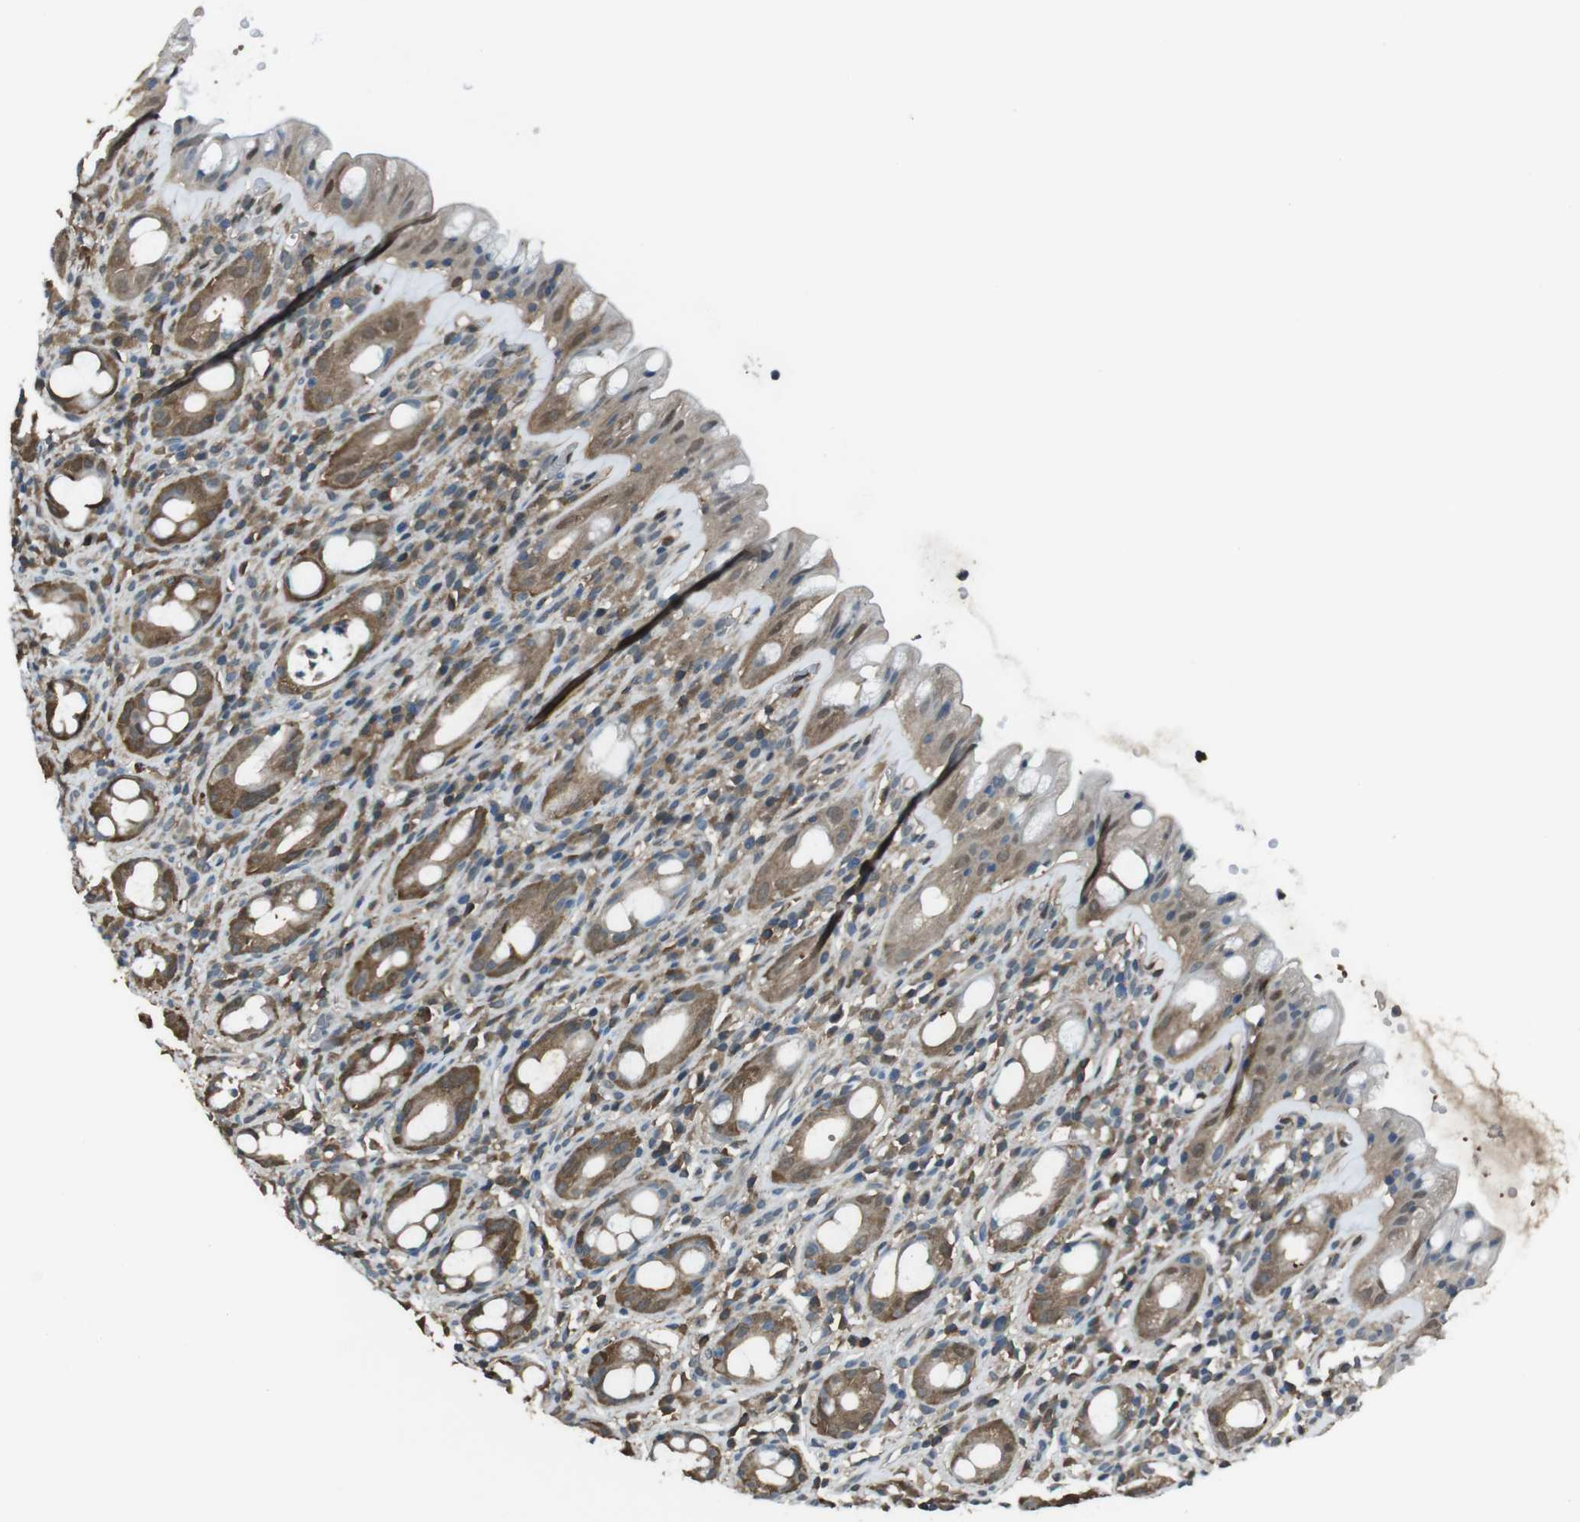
{"staining": {"intensity": "moderate", "quantity": ">75%", "location": "cytoplasmic/membranous,nuclear"}, "tissue": "rectum", "cell_type": "Glandular cells", "image_type": "normal", "snomed": [{"axis": "morphology", "description": "Normal tissue, NOS"}, {"axis": "topography", "description": "Rectum"}], "caption": "Protein expression analysis of benign human rectum reveals moderate cytoplasmic/membranous,nuclear positivity in approximately >75% of glandular cells.", "gene": "TWSG1", "patient": {"sex": "male", "age": 44}}